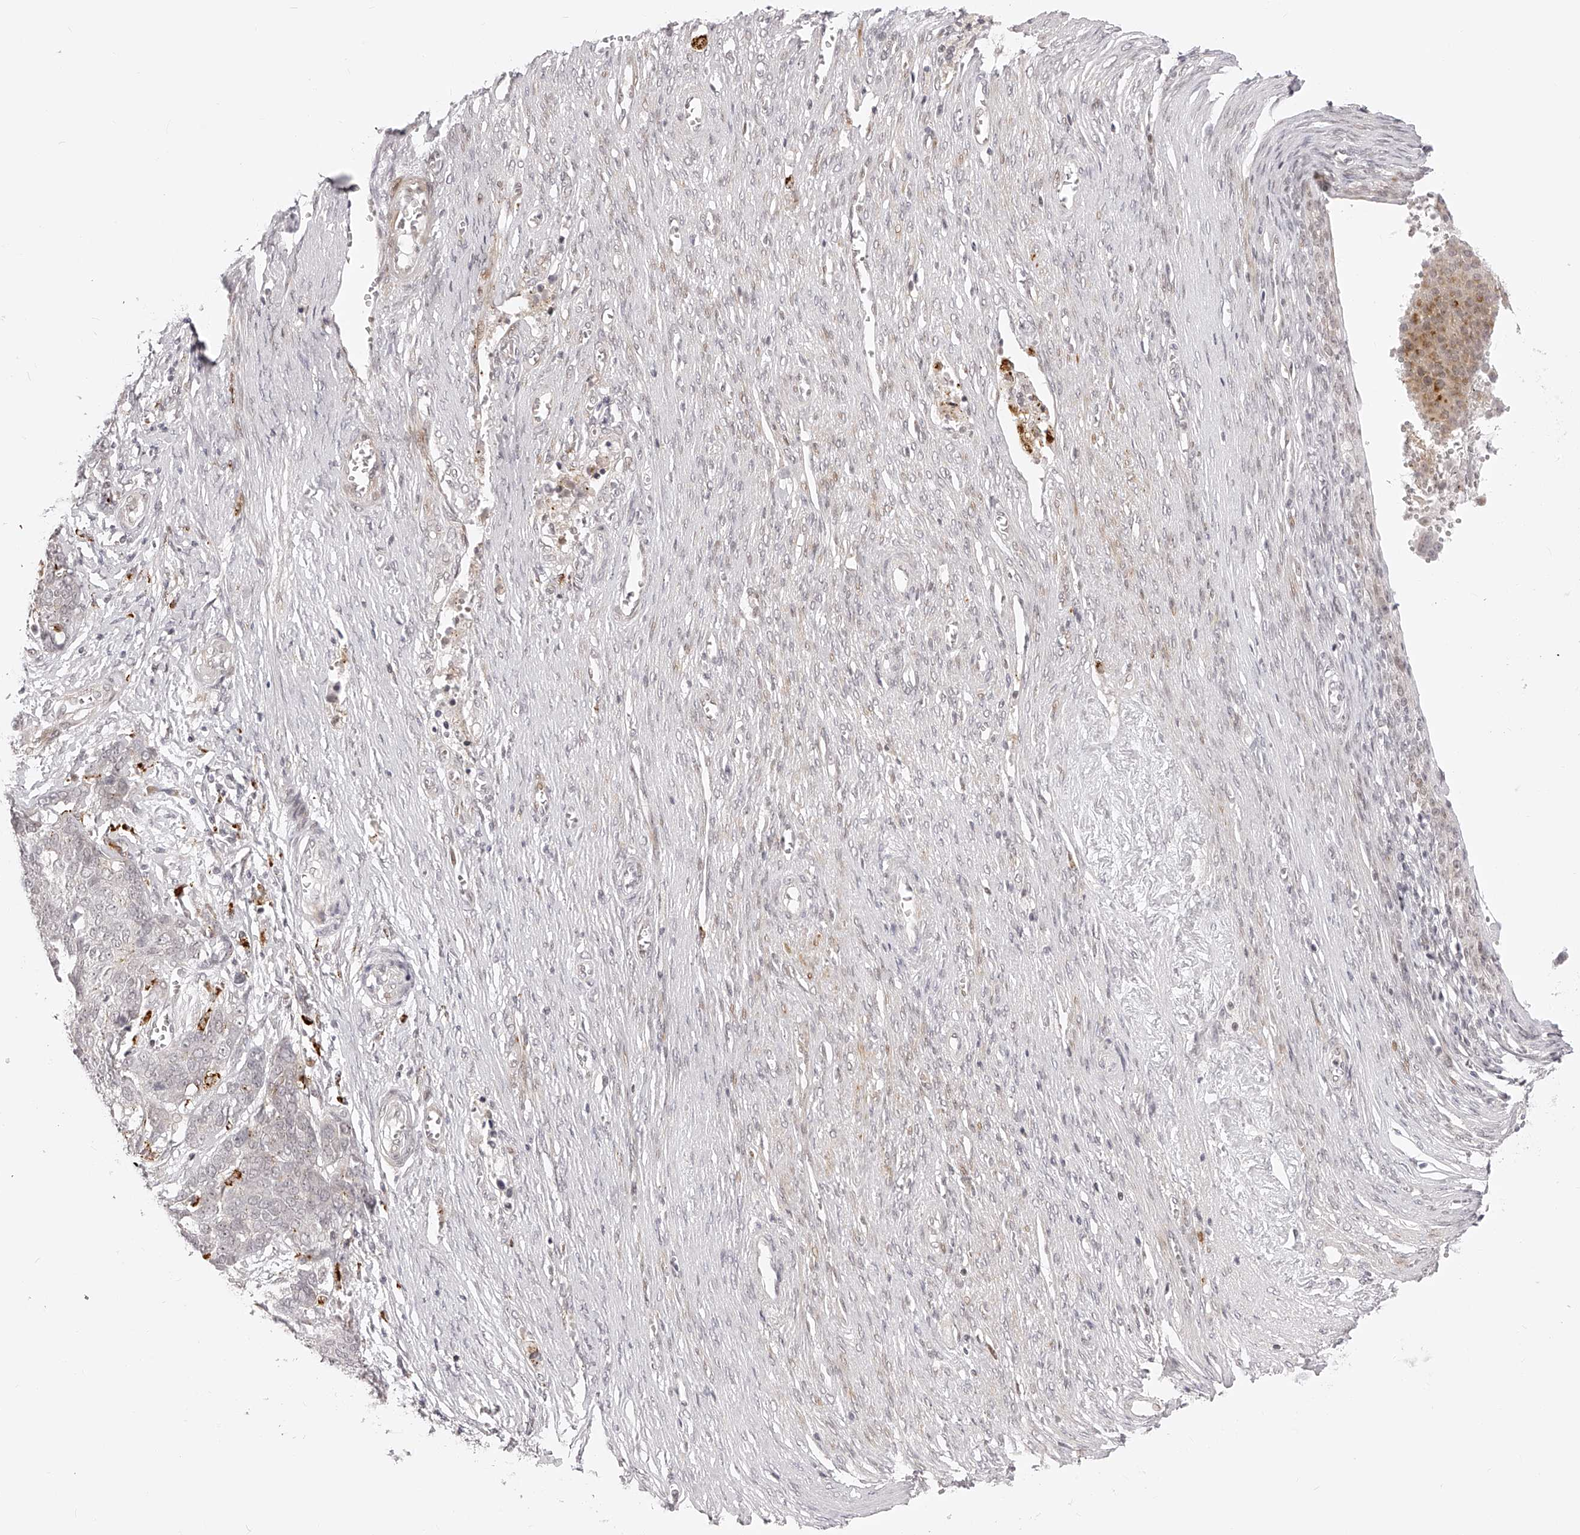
{"staining": {"intensity": "negative", "quantity": "none", "location": "none"}, "tissue": "ovarian cancer", "cell_type": "Tumor cells", "image_type": "cancer", "snomed": [{"axis": "morphology", "description": "Cystadenocarcinoma, serous, NOS"}, {"axis": "topography", "description": "Ovary"}], "caption": "Micrograph shows no protein staining in tumor cells of ovarian serous cystadenocarcinoma tissue.", "gene": "PLEKHG1", "patient": {"sex": "female", "age": 44}}